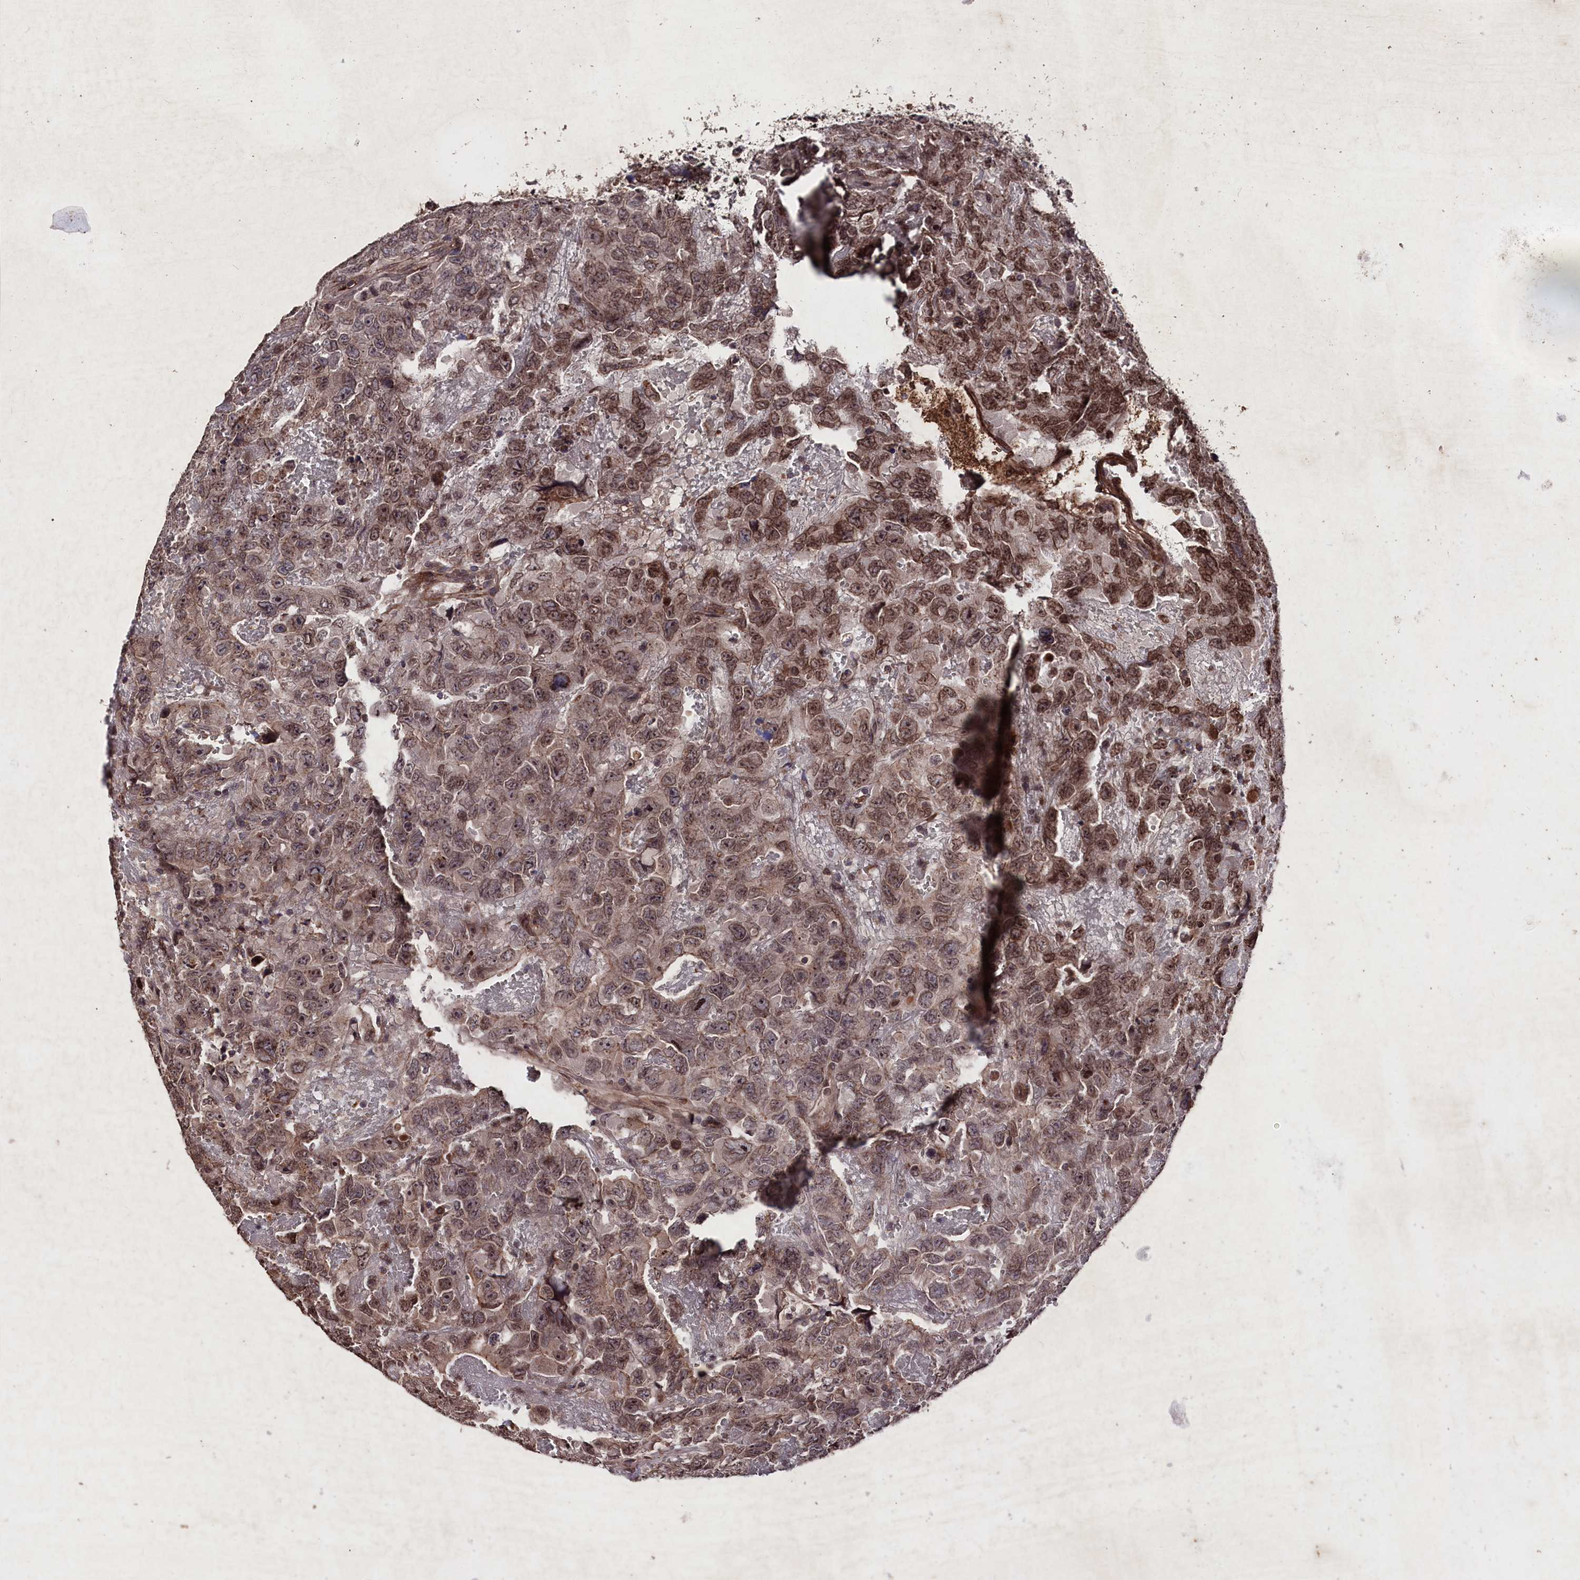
{"staining": {"intensity": "moderate", "quantity": ">75%", "location": "cytoplasmic/membranous,nuclear"}, "tissue": "testis cancer", "cell_type": "Tumor cells", "image_type": "cancer", "snomed": [{"axis": "morphology", "description": "Carcinoma, Embryonal, NOS"}, {"axis": "topography", "description": "Testis"}], "caption": "A micrograph of testis embryonal carcinoma stained for a protein demonstrates moderate cytoplasmic/membranous and nuclear brown staining in tumor cells.", "gene": "MYO1H", "patient": {"sex": "male", "age": 45}}